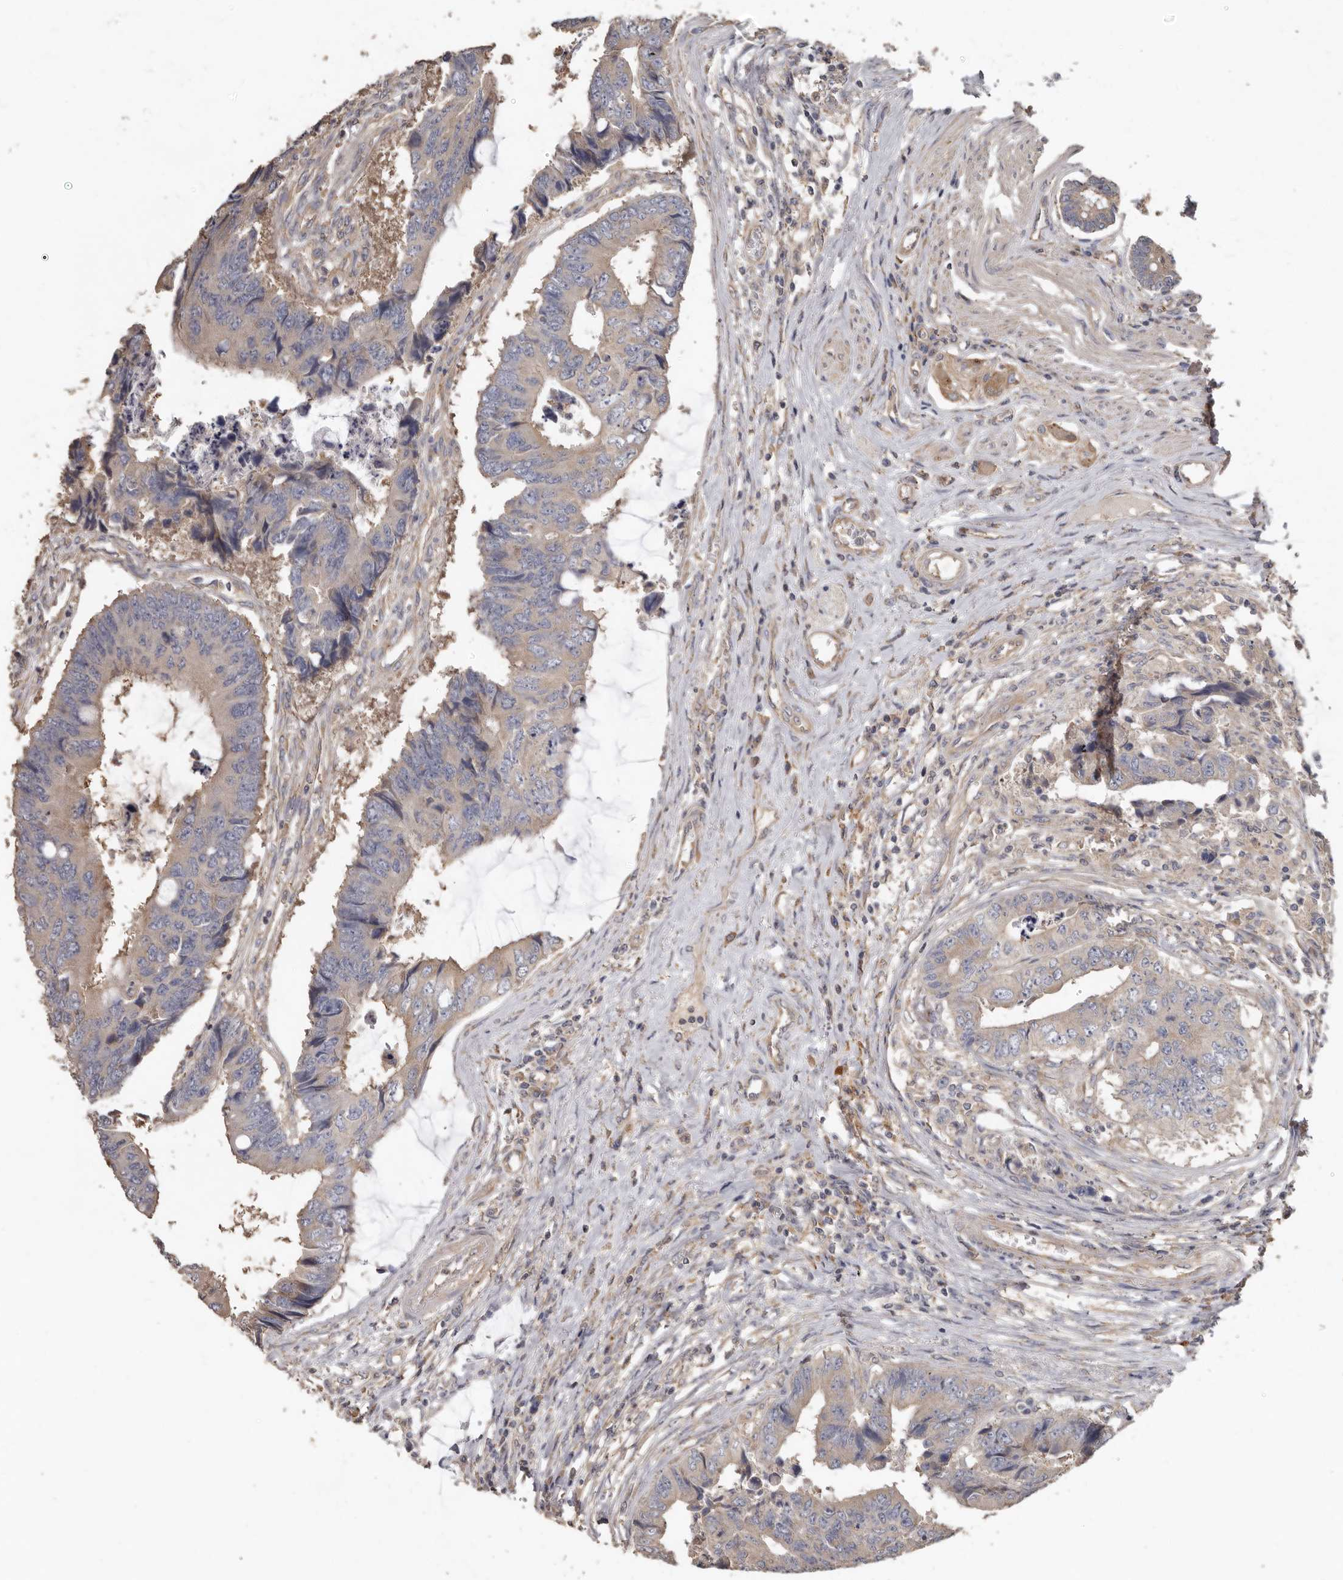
{"staining": {"intensity": "weak", "quantity": "<25%", "location": "cytoplasmic/membranous"}, "tissue": "colorectal cancer", "cell_type": "Tumor cells", "image_type": "cancer", "snomed": [{"axis": "morphology", "description": "Adenocarcinoma, NOS"}, {"axis": "topography", "description": "Rectum"}], "caption": "This is a image of immunohistochemistry staining of colorectal cancer (adenocarcinoma), which shows no expression in tumor cells.", "gene": "FLCN", "patient": {"sex": "male", "age": 84}}